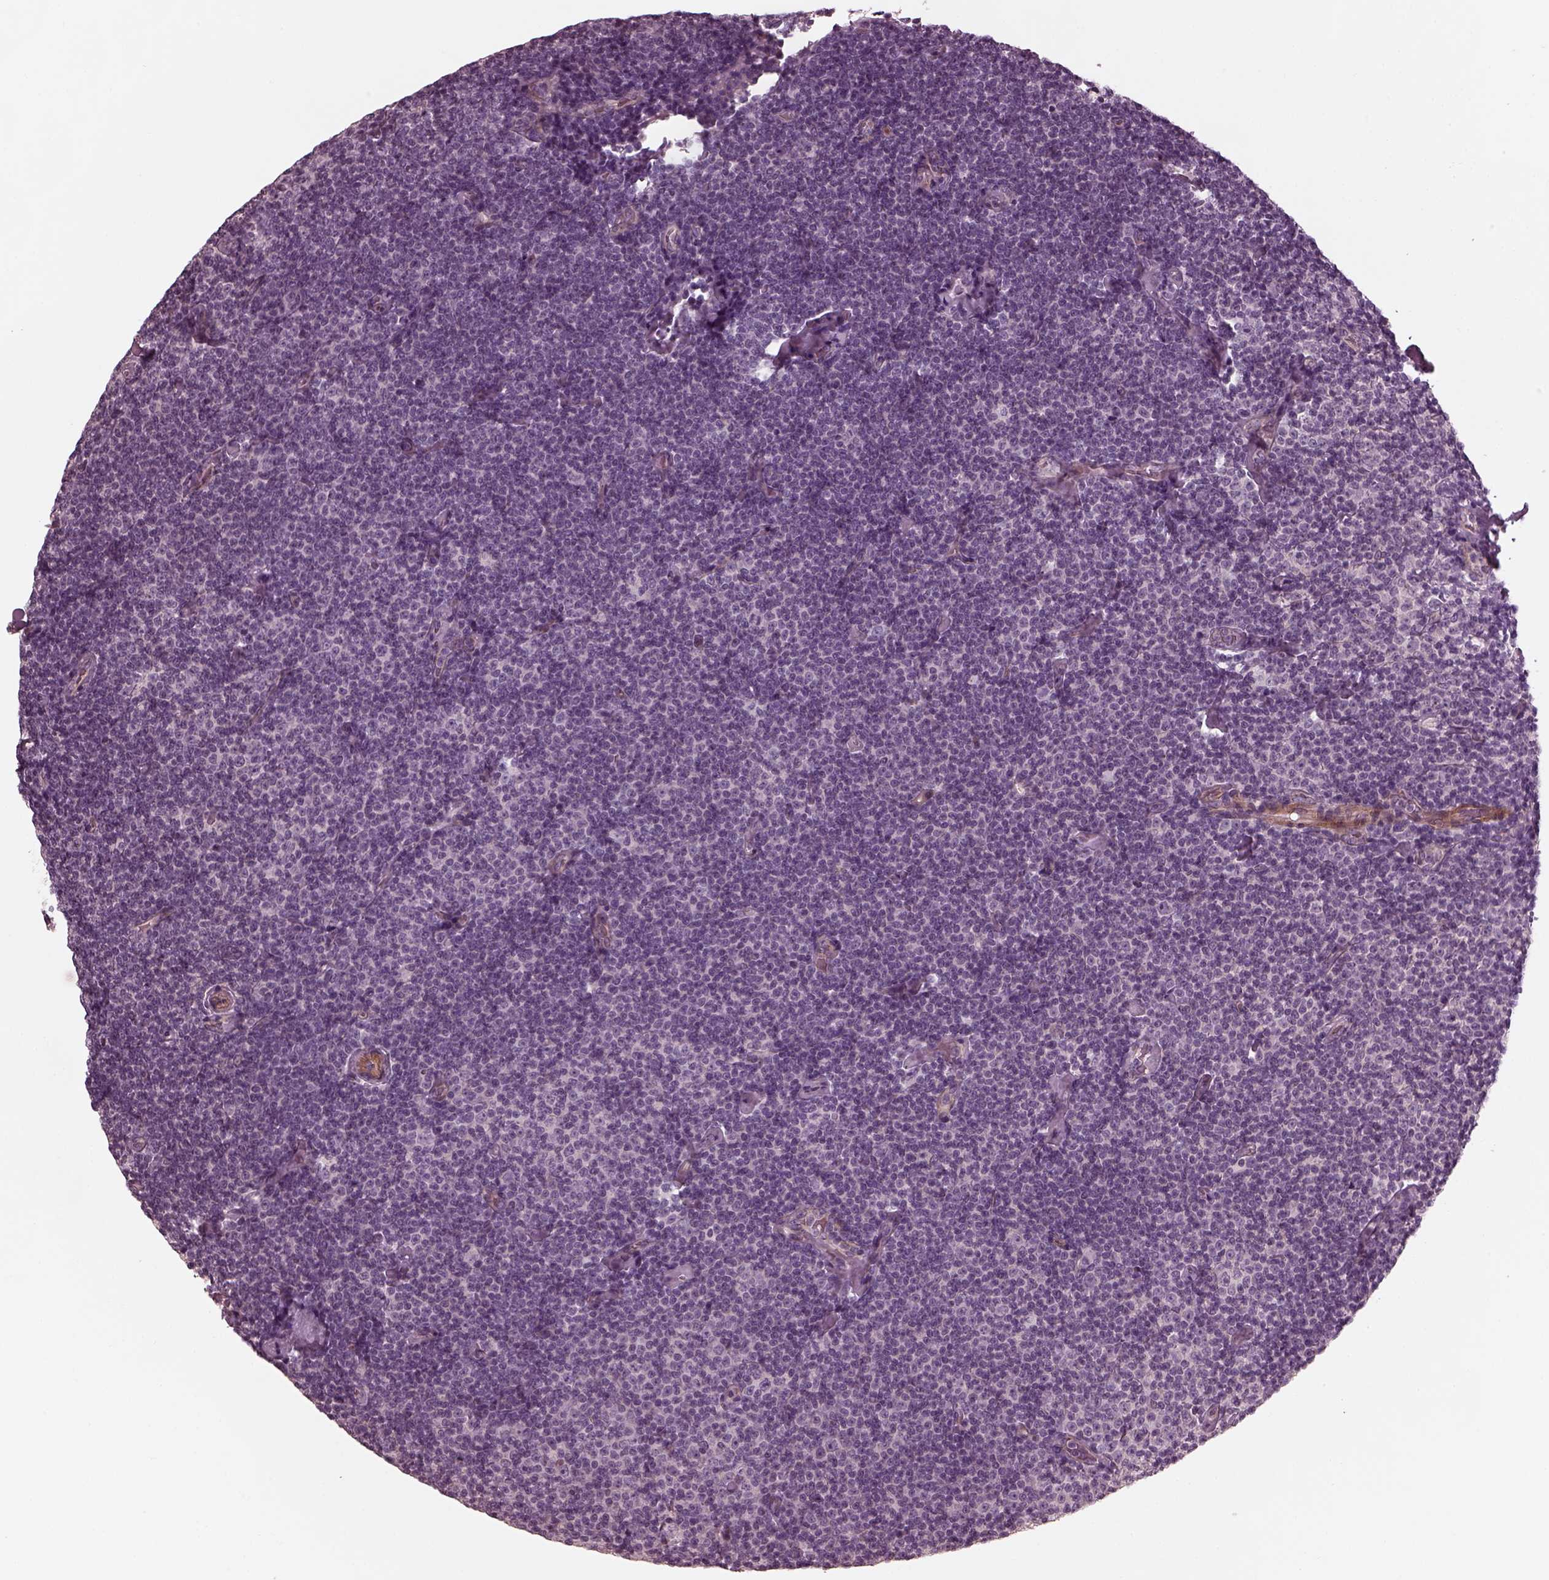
{"staining": {"intensity": "negative", "quantity": "none", "location": "none"}, "tissue": "lymphoma", "cell_type": "Tumor cells", "image_type": "cancer", "snomed": [{"axis": "morphology", "description": "Malignant lymphoma, non-Hodgkin's type, Low grade"}, {"axis": "topography", "description": "Lymph node"}], "caption": "Tumor cells show no significant positivity in malignant lymphoma, non-Hodgkin's type (low-grade).", "gene": "KIF6", "patient": {"sex": "male", "age": 81}}